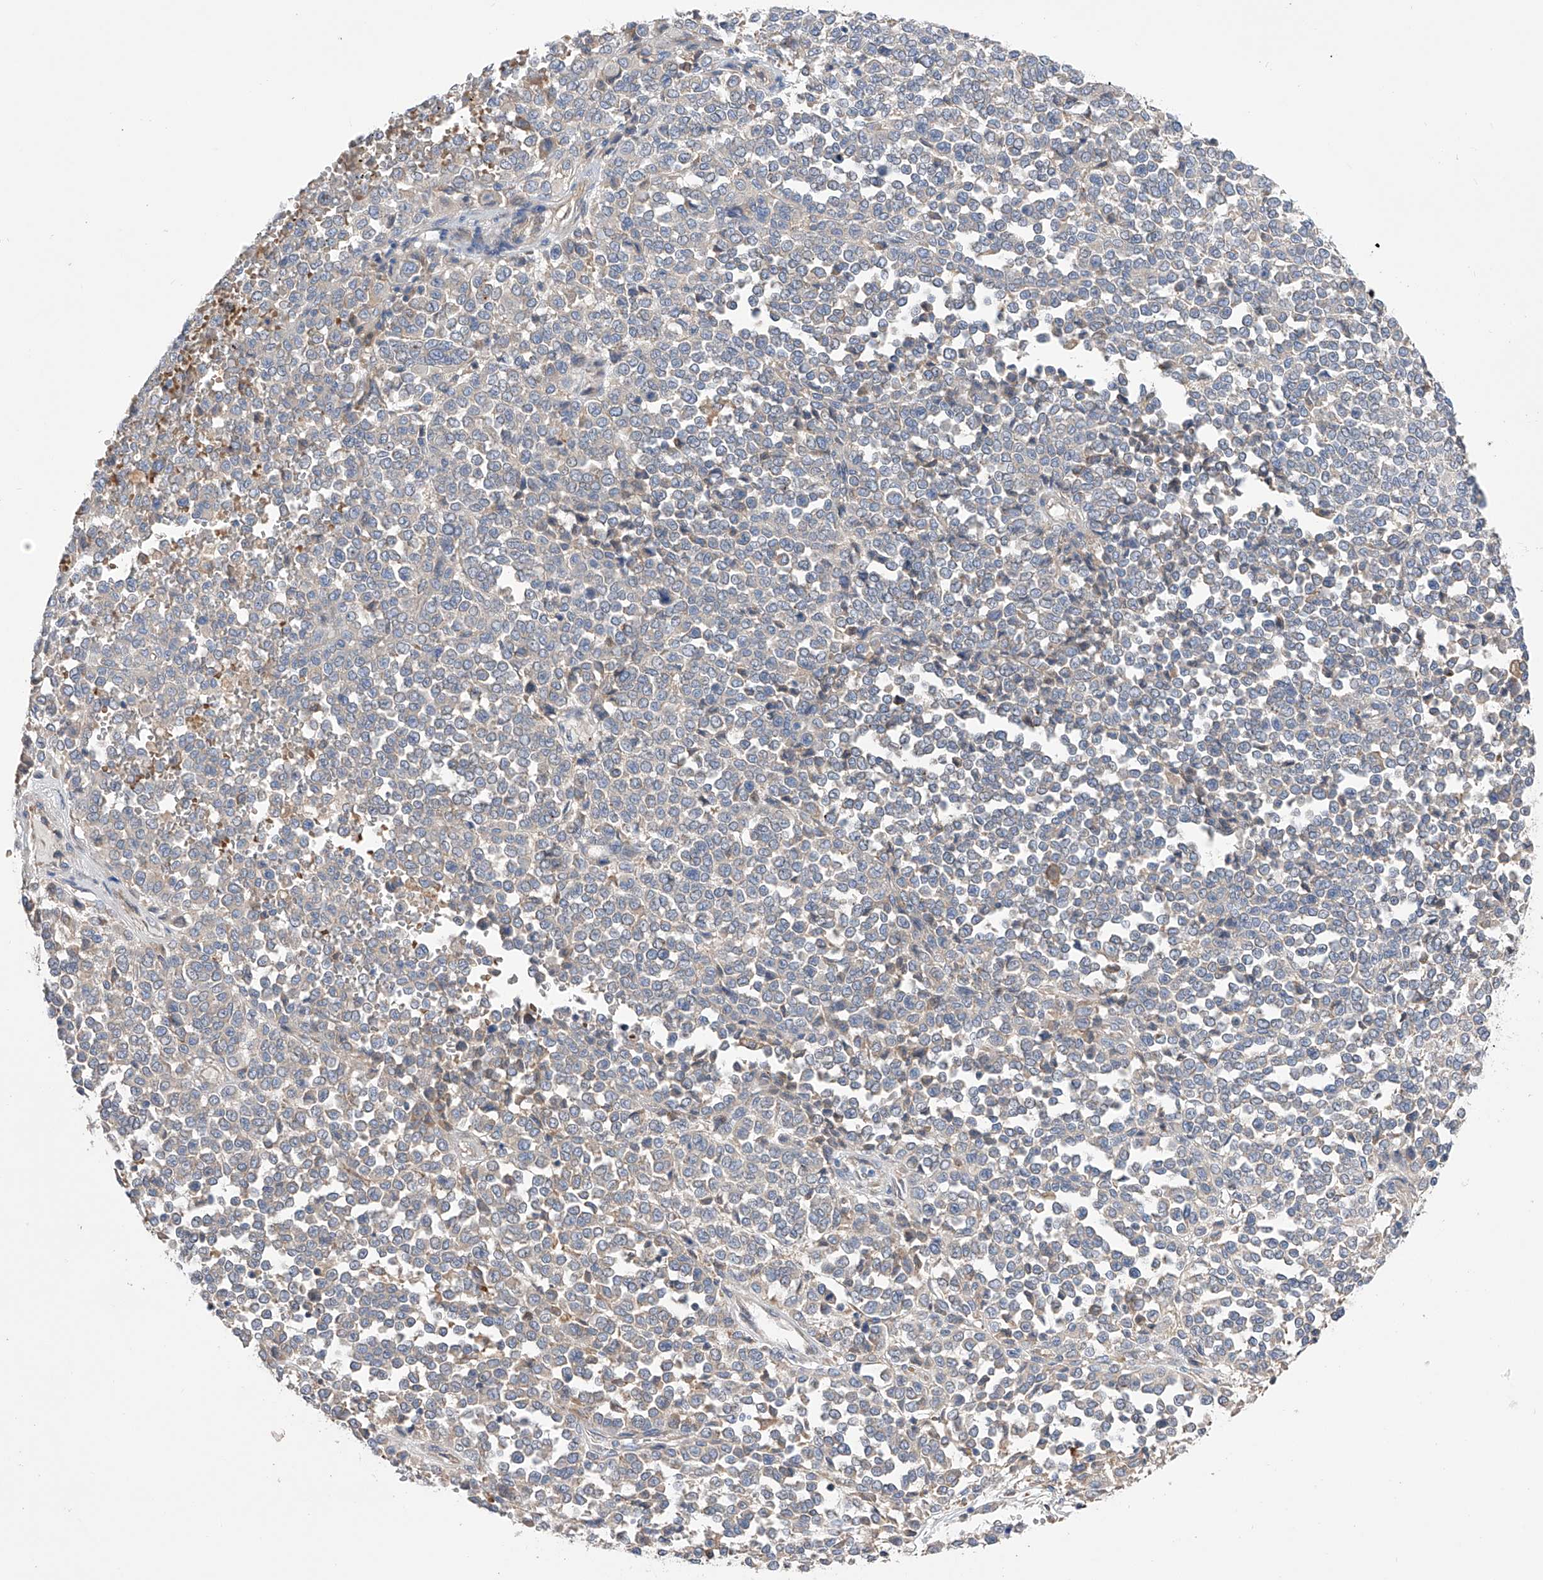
{"staining": {"intensity": "negative", "quantity": "none", "location": "none"}, "tissue": "melanoma", "cell_type": "Tumor cells", "image_type": "cancer", "snomed": [{"axis": "morphology", "description": "Malignant melanoma, Metastatic site"}, {"axis": "topography", "description": "Pancreas"}], "caption": "Histopathology image shows no significant protein expression in tumor cells of melanoma.", "gene": "NFATC4", "patient": {"sex": "female", "age": 30}}